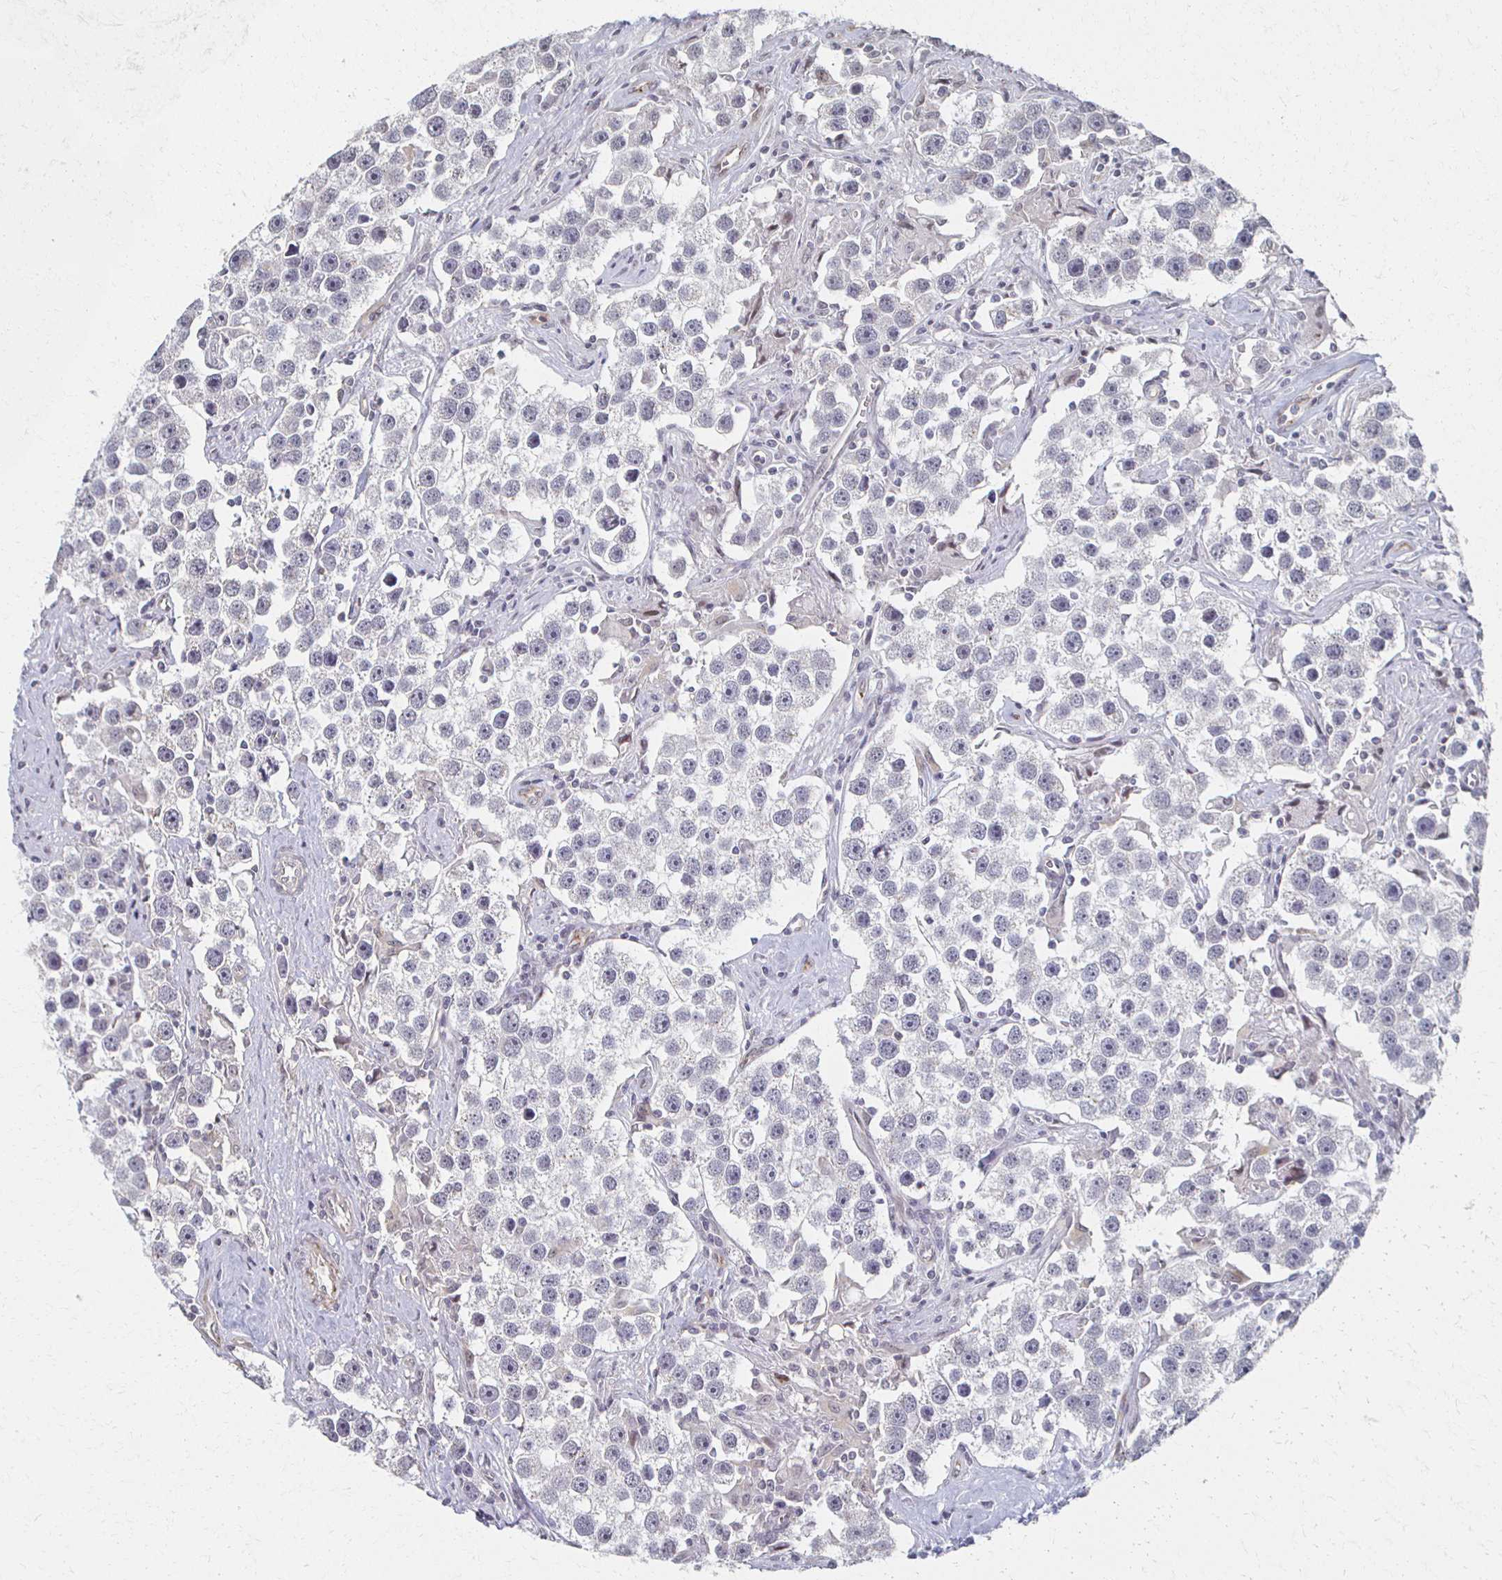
{"staining": {"intensity": "negative", "quantity": "none", "location": "none"}, "tissue": "testis cancer", "cell_type": "Tumor cells", "image_type": "cancer", "snomed": [{"axis": "morphology", "description": "Seminoma, NOS"}, {"axis": "topography", "description": "Testis"}], "caption": "Tumor cells are negative for brown protein staining in testis cancer (seminoma). Brightfield microscopy of immunohistochemistry stained with DAB (3,3'-diaminobenzidine) (brown) and hematoxylin (blue), captured at high magnification.", "gene": "DAB1", "patient": {"sex": "male", "age": 49}}